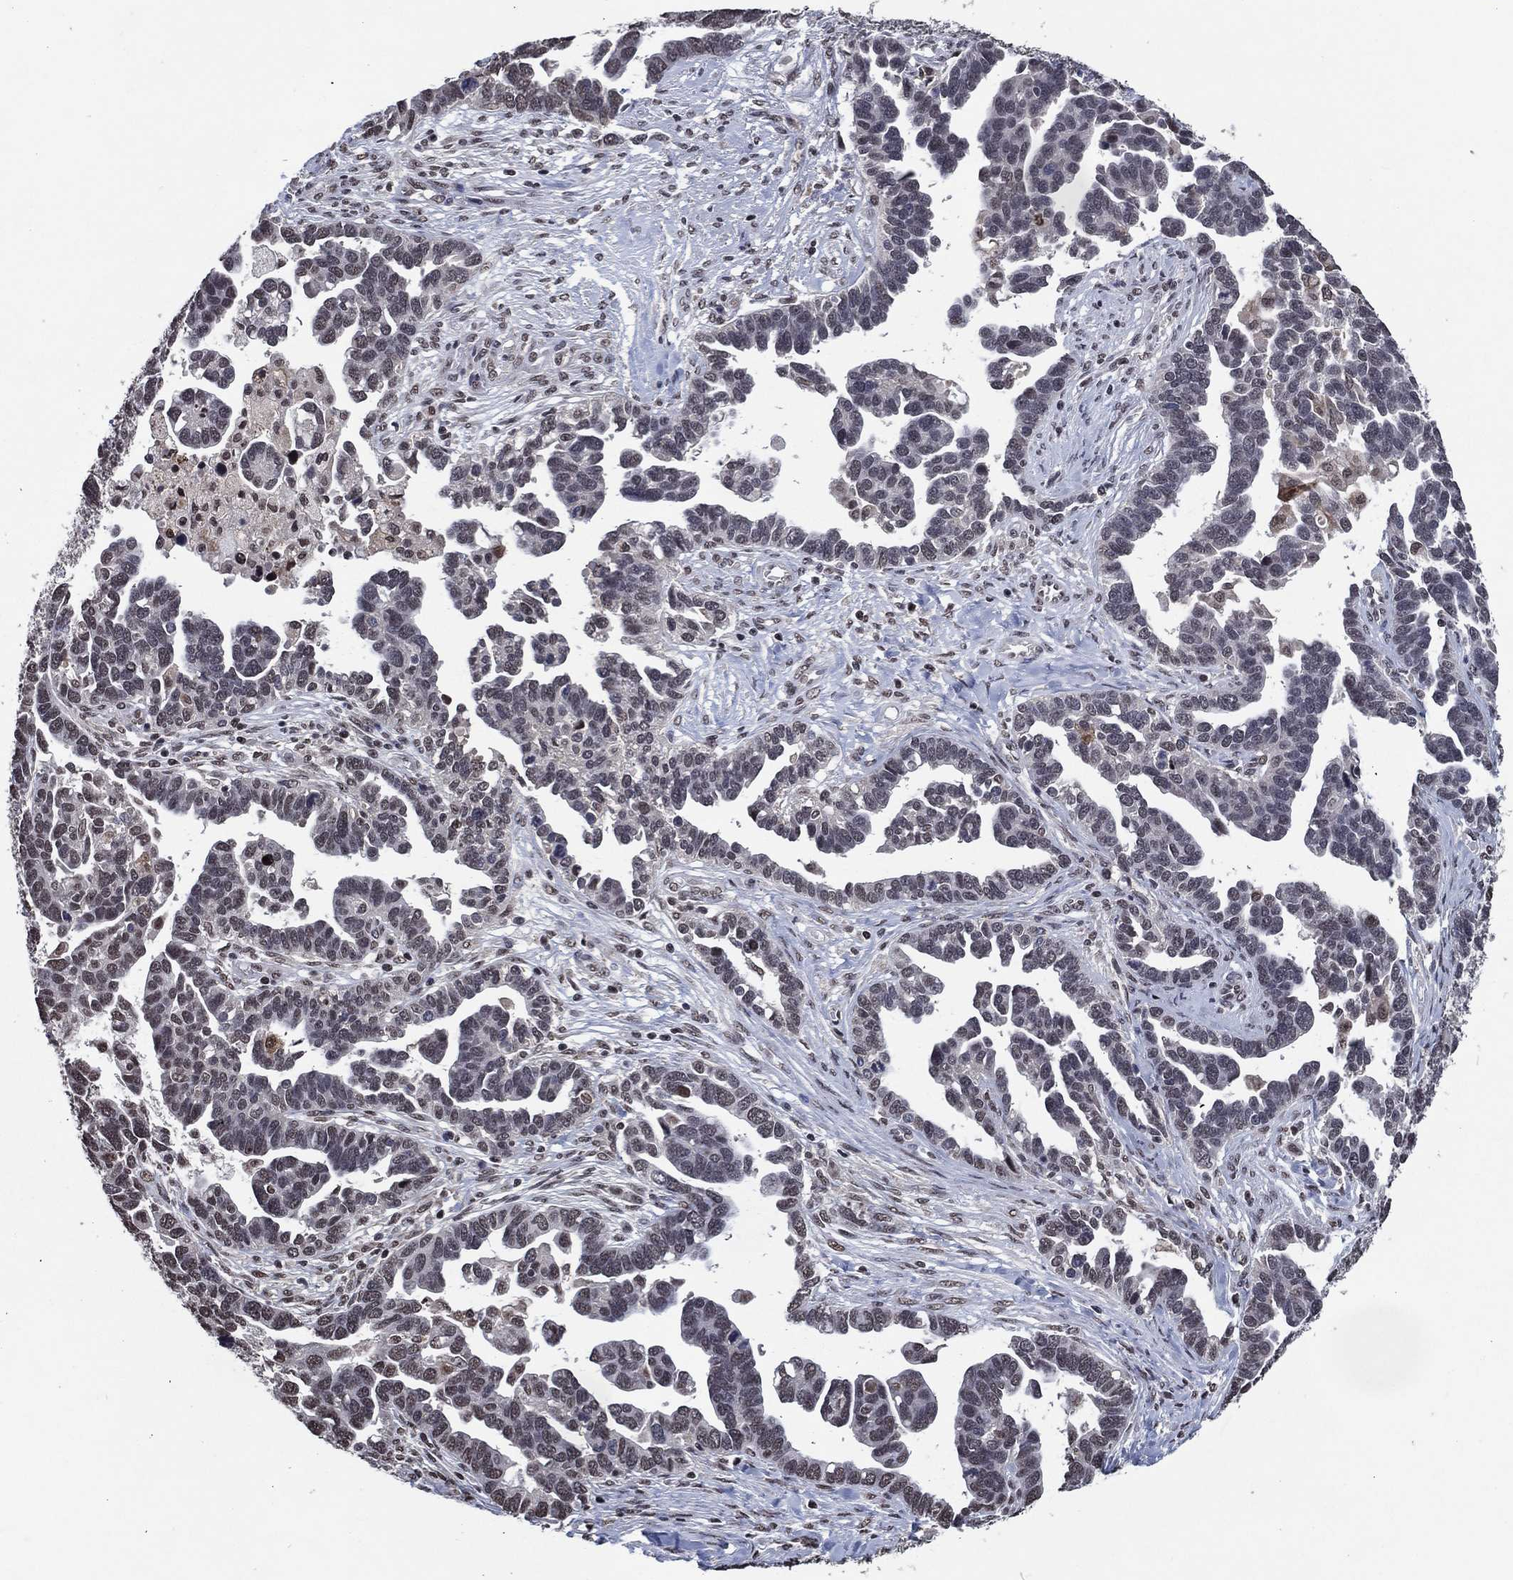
{"staining": {"intensity": "negative", "quantity": "none", "location": "none"}, "tissue": "ovarian cancer", "cell_type": "Tumor cells", "image_type": "cancer", "snomed": [{"axis": "morphology", "description": "Cystadenocarcinoma, serous, NOS"}, {"axis": "topography", "description": "Ovary"}], "caption": "Tumor cells are negative for protein expression in human ovarian serous cystadenocarcinoma.", "gene": "ZBTB42", "patient": {"sex": "female", "age": 54}}